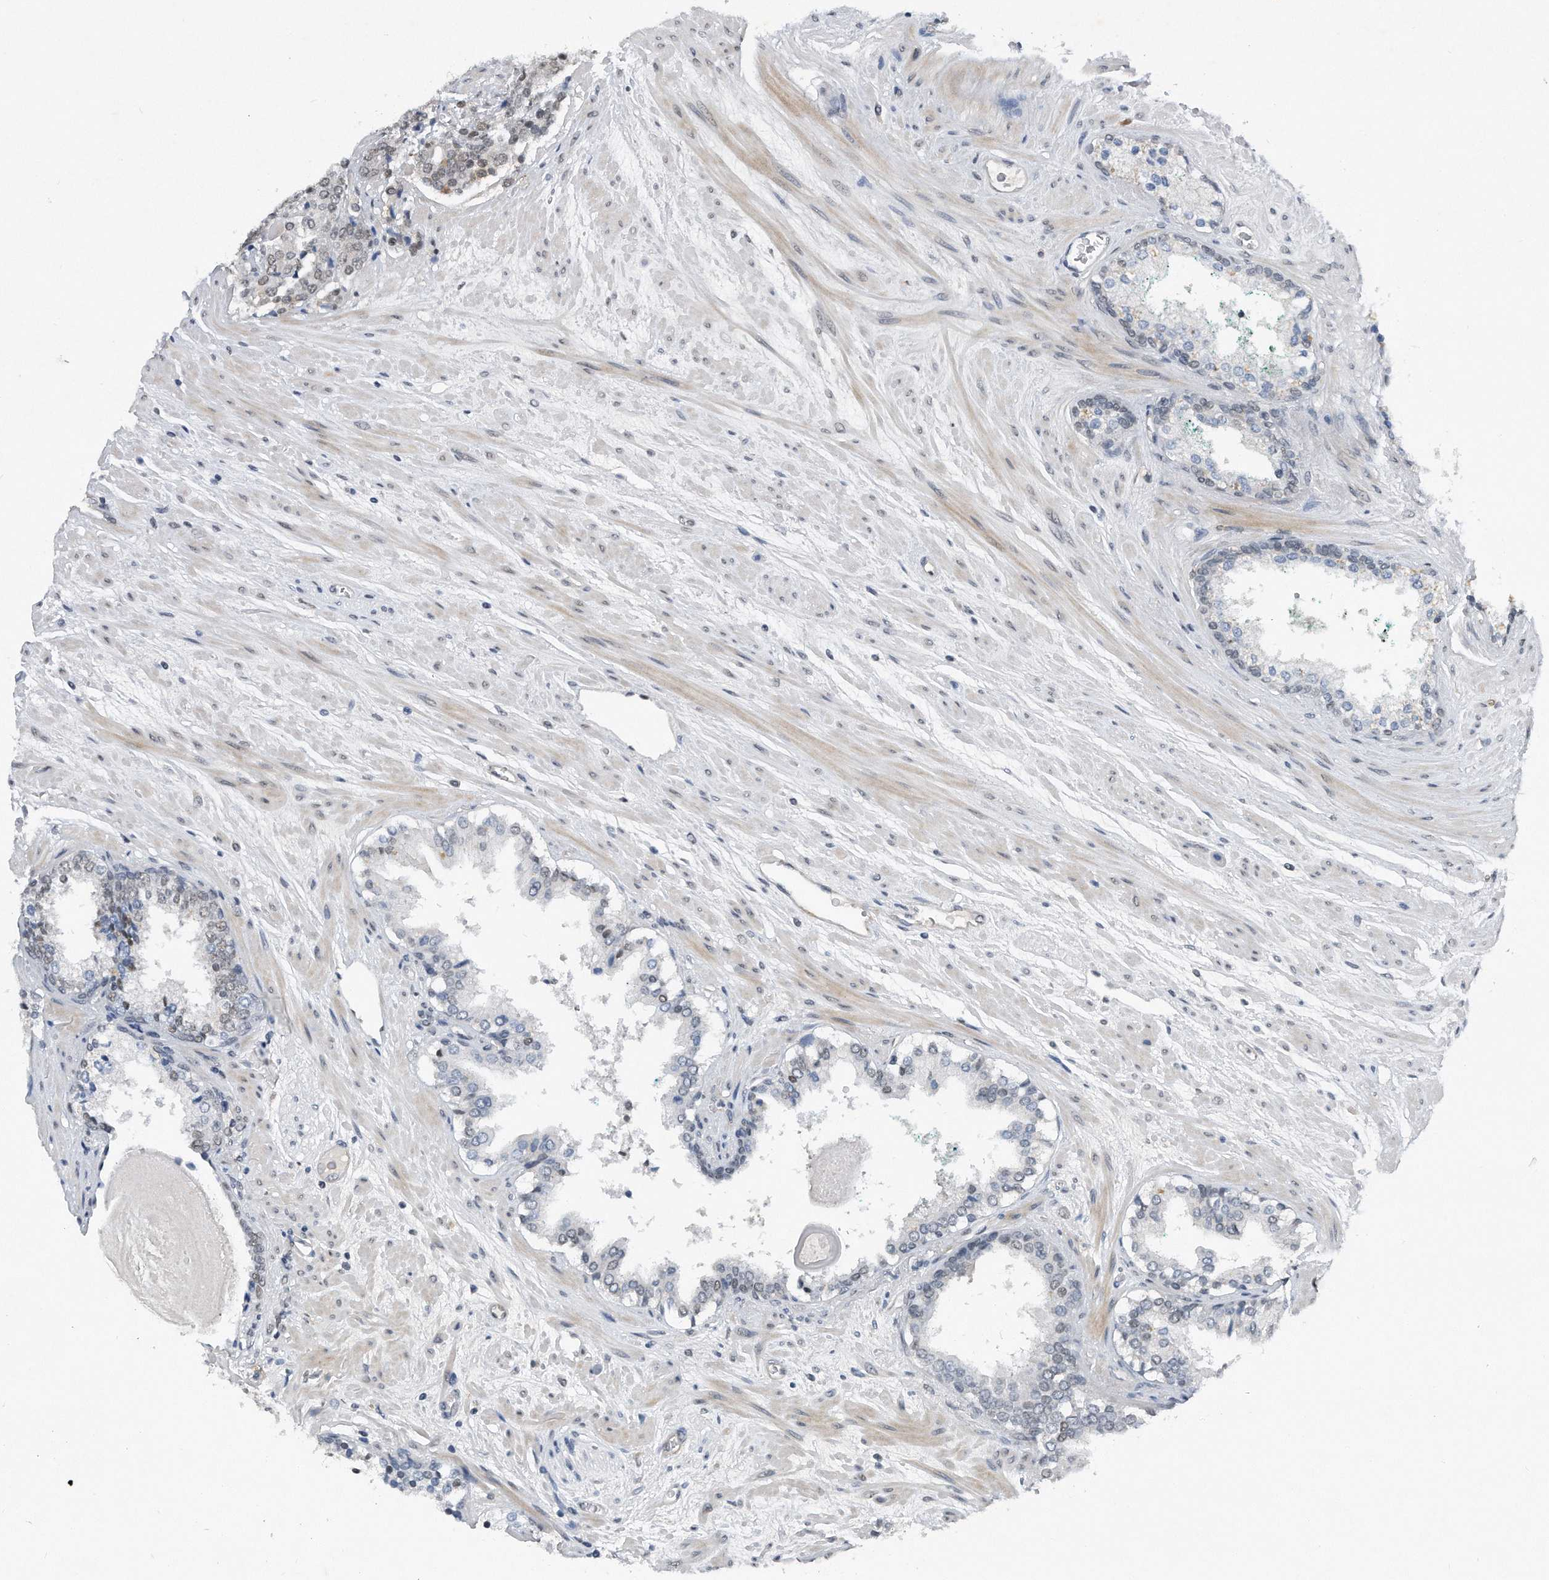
{"staining": {"intensity": "weak", "quantity": "<25%", "location": "cytoplasmic/membranous,nuclear"}, "tissue": "prostate cancer", "cell_type": "Tumor cells", "image_type": "cancer", "snomed": [{"axis": "morphology", "description": "Adenocarcinoma, High grade"}, {"axis": "topography", "description": "Prostate"}], "caption": "DAB (3,3'-diaminobenzidine) immunohistochemical staining of human high-grade adenocarcinoma (prostate) demonstrates no significant positivity in tumor cells.", "gene": "TP53INP1", "patient": {"sex": "male", "age": 71}}